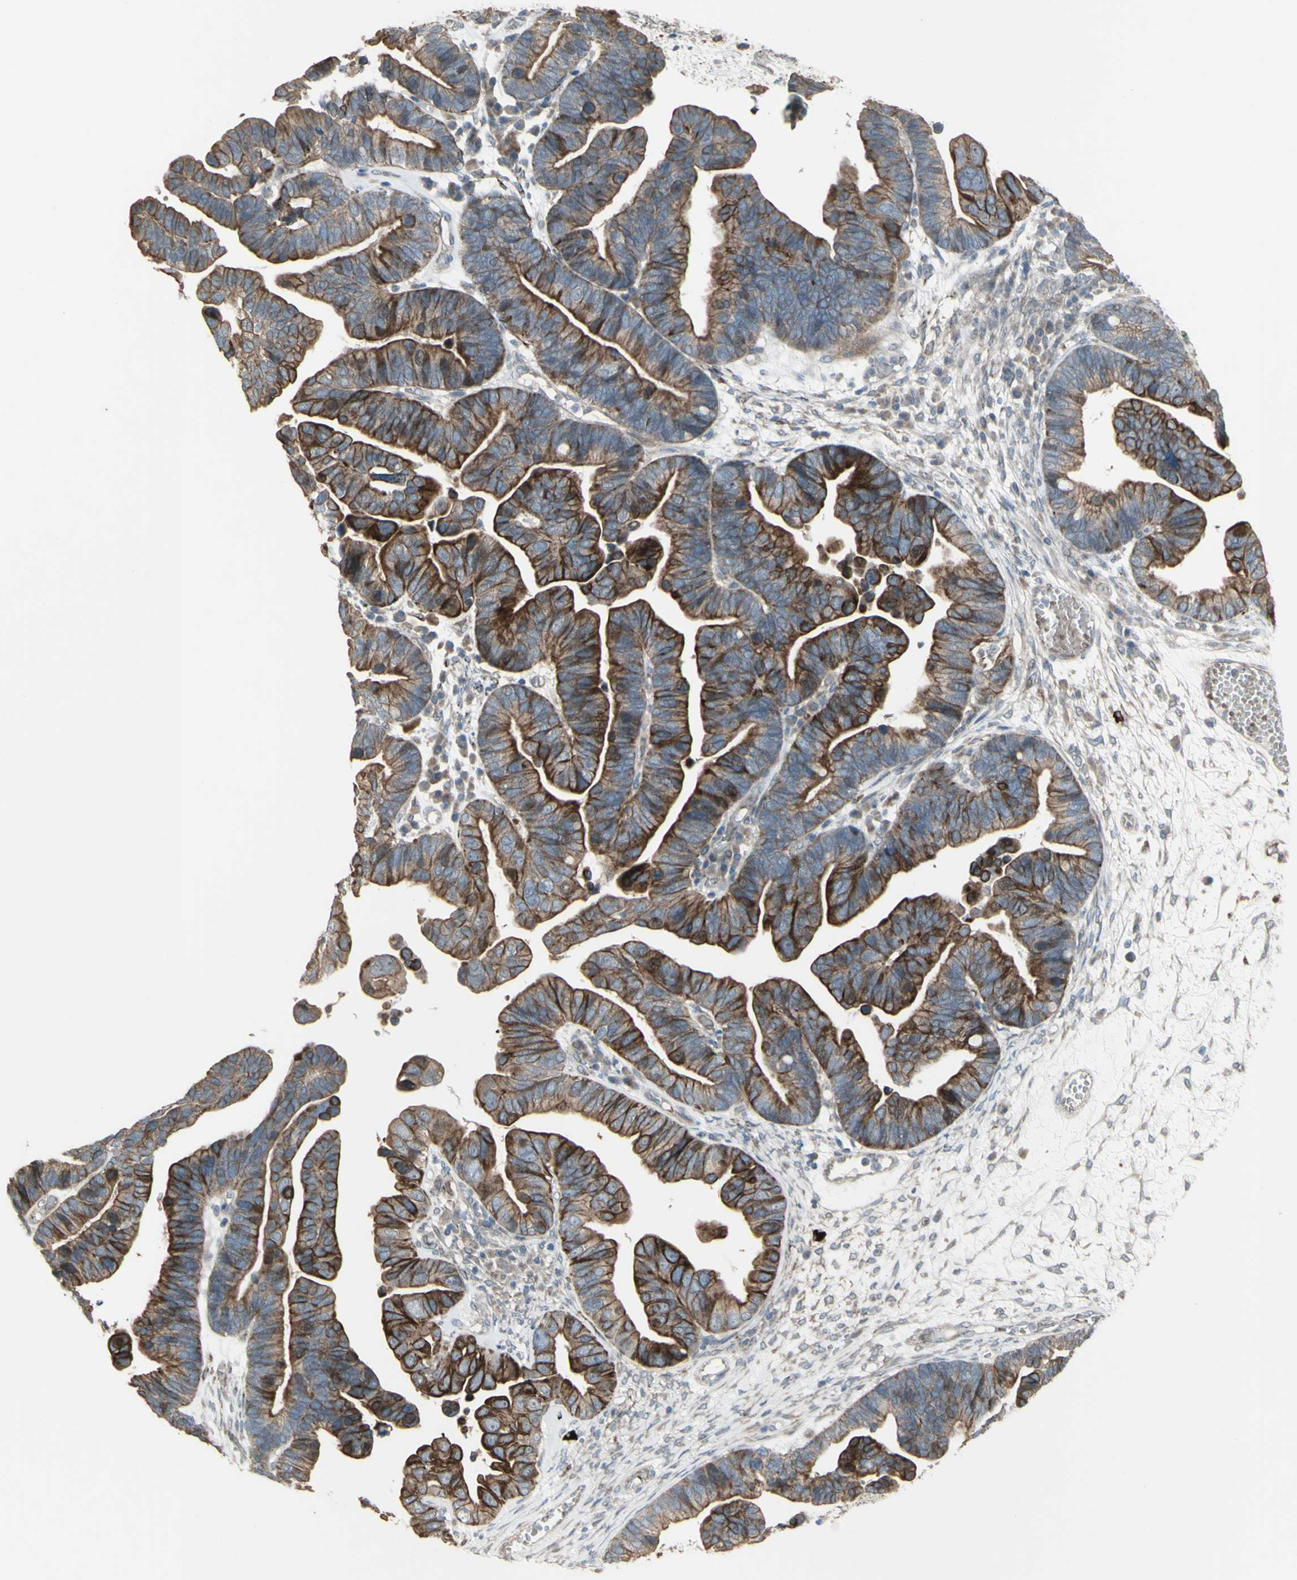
{"staining": {"intensity": "moderate", "quantity": ">75%", "location": "cytoplasmic/membranous"}, "tissue": "ovarian cancer", "cell_type": "Tumor cells", "image_type": "cancer", "snomed": [{"axis": "morphology", "description": "Cystadenocarcinoma, serous, NOS"}, {"axis": "topography", "description": "Ovary"}], "caption": "High-magnification brightfield microscopy of ovarian serous cystadenocarcinoma stained with DAB (brown) and counterstained with hematoxylin (blue). tumor cells exhibit moderate cytoplasmic/membranous positivity is identified in about>75% of cells.", "gene": "GRAMD1B", "patient": {"sex": "female", "age": 56}}